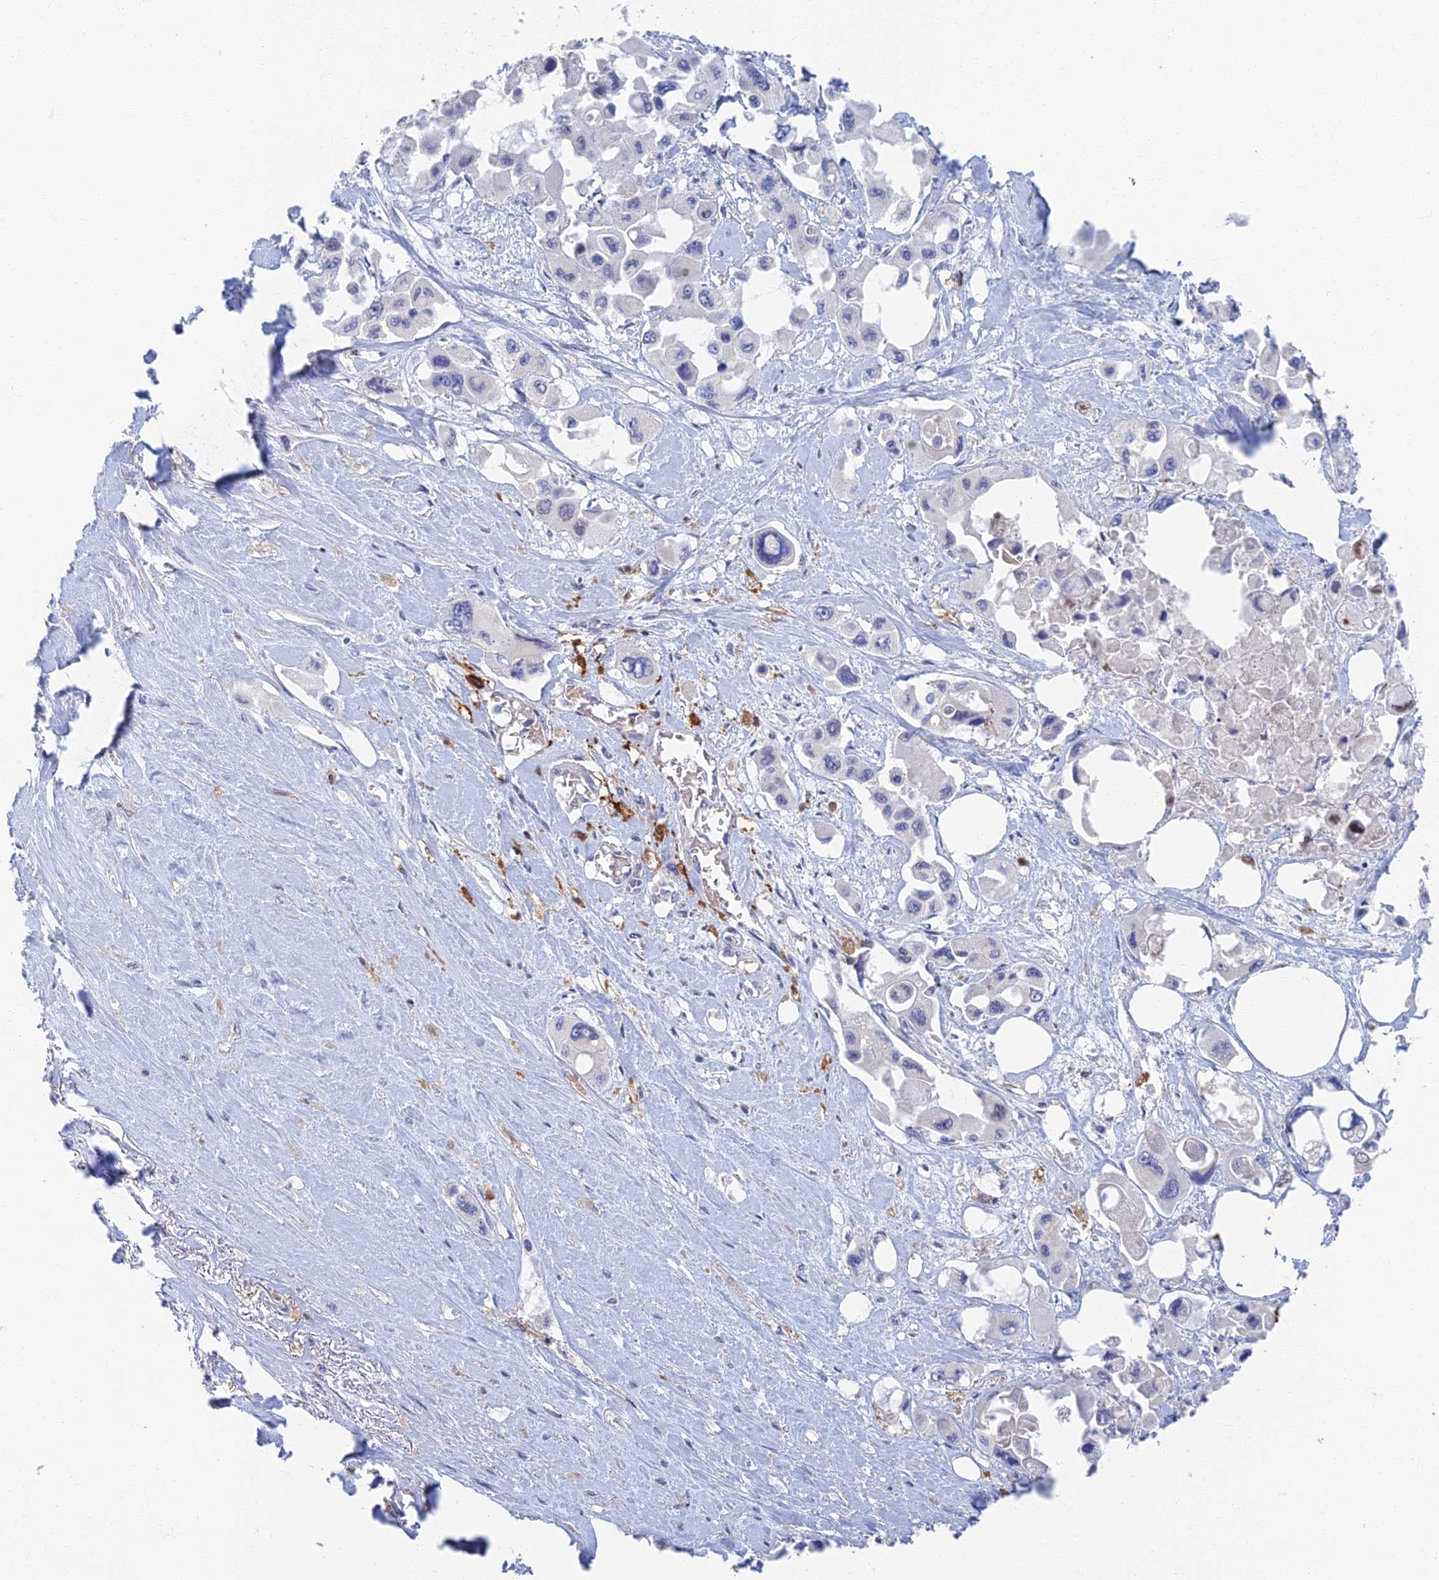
{"staining": {"intensity": "negative", "quantity": "none", "location": "none"}, "tissue": "pancreatic cancer", "cell_type": "Tumor cells", "image_type": "cancer", "snomed": [{"axis": "morphology", "description": "Adenocarcinoma, NOS"}, {"axis": "topography", "description": "Pancreas"}], "caption": "Immunohistochemistry micrograph of human pancreatic cancer (adenocarcinoma) stained for a protein (brown), which exhibits no positivity in tumor cells. The staining is performed using DAB (3,3'-diaminobenzidine) brown chromogen with nuclei counter-stained in using hematoxylin.", "gene": "GPATCH1", "patient": {"sex": "male", "age": 92}}